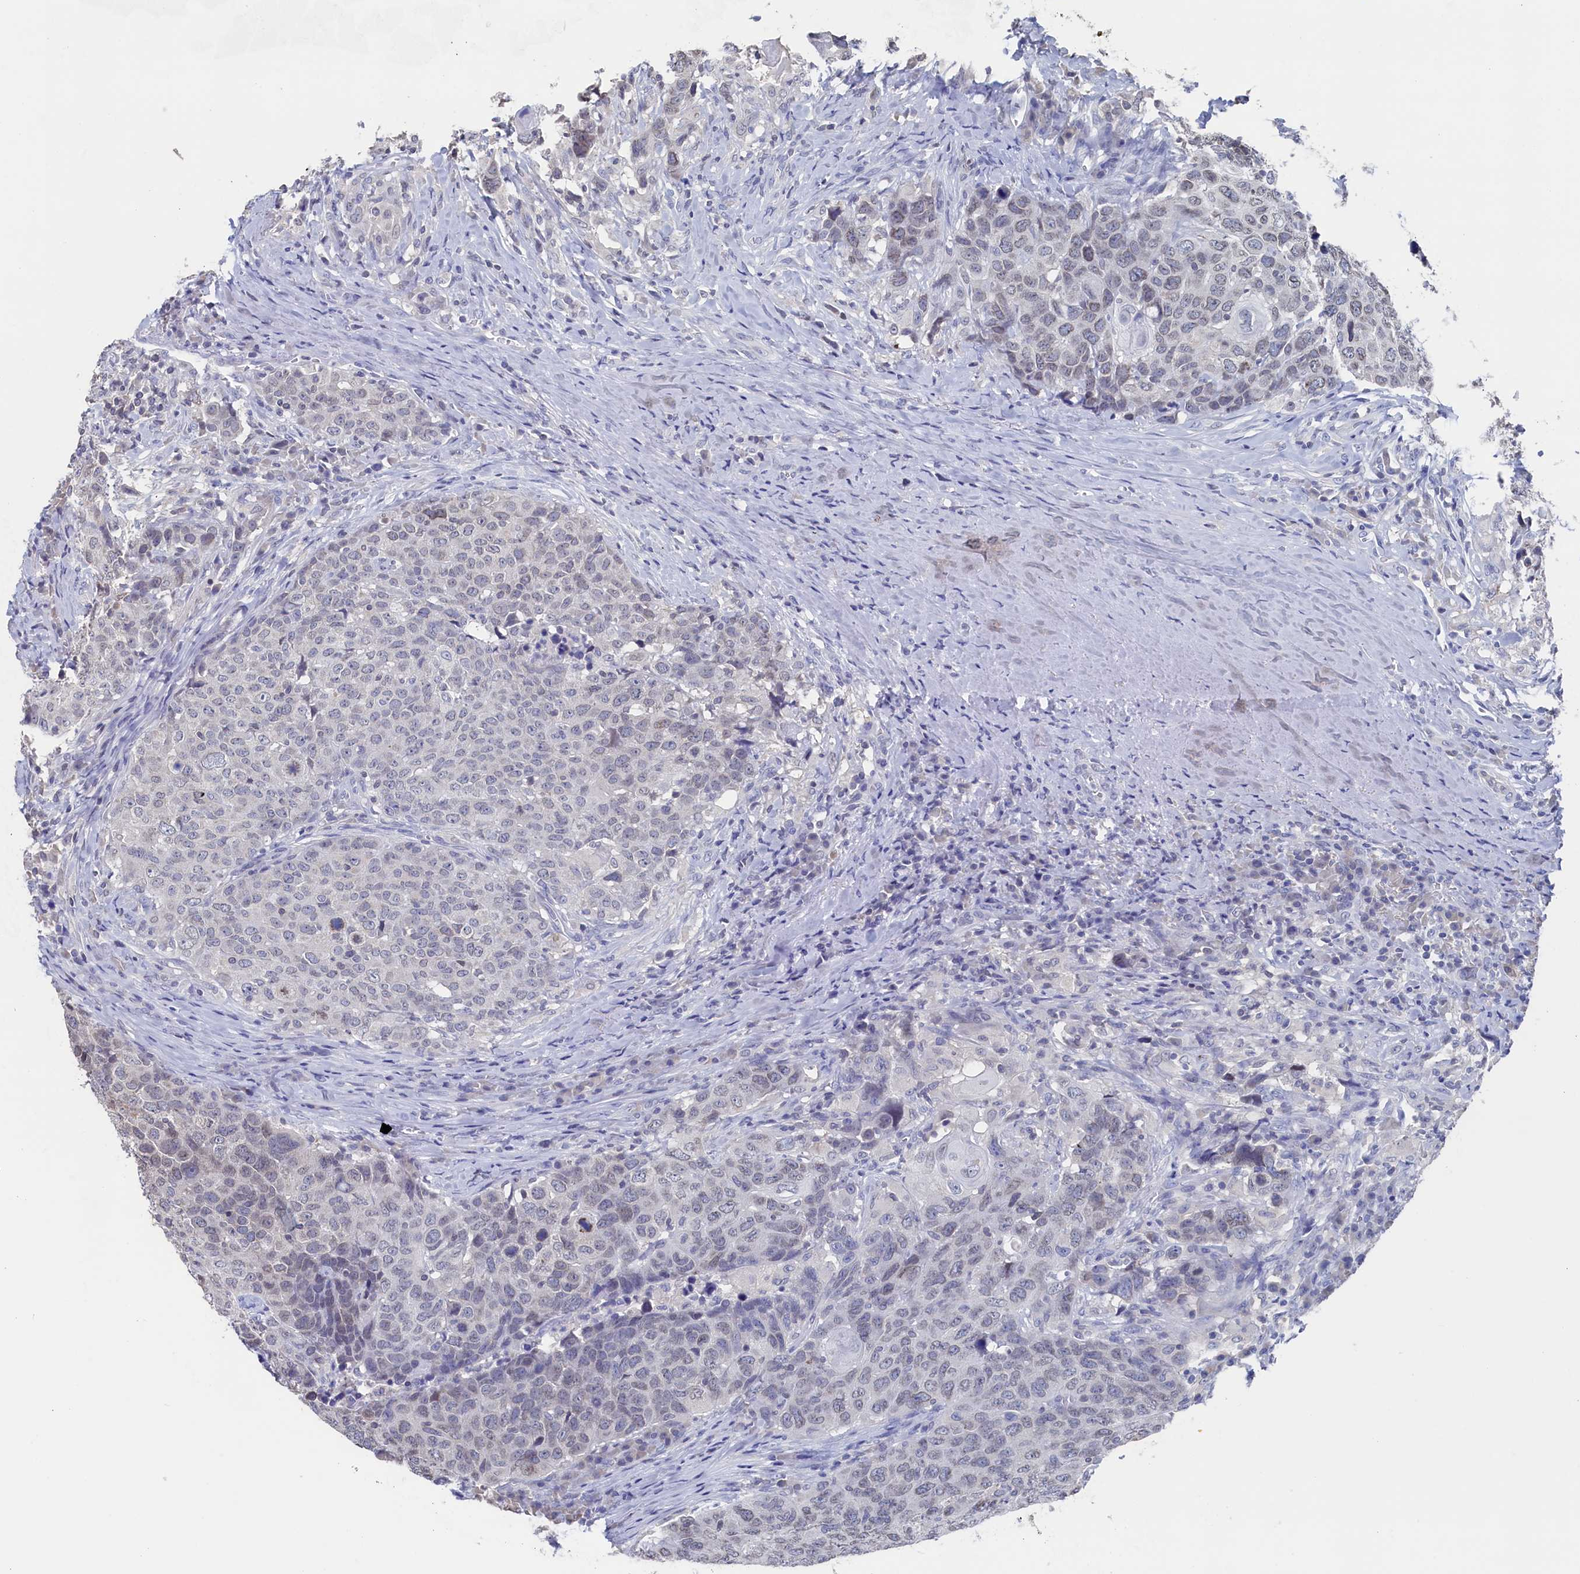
{"staining": {"intensity": "weak", "quantity": "<25%", "location": "nuclear"}, "tissue": "head and neck cancer", "cell_type": "Tumor cells", "image_type": "cancer", "snomed": [{"axis": "morphology", "description": "Squamous cell carcinoma, NOS"}, {"axis": "topography", "description": "Head-Neck"}], "caption": "A histopathology image of human squamous cell carcinoma (head and neck) is negative for staining in tumor cells. (DAB (3,3'-diaminobenzidine) immunohistochemistry visualized using brightfield microscopy, high magnification).", "gene": "C11orf54", "patient": {"sex": "male", "age": 66}}